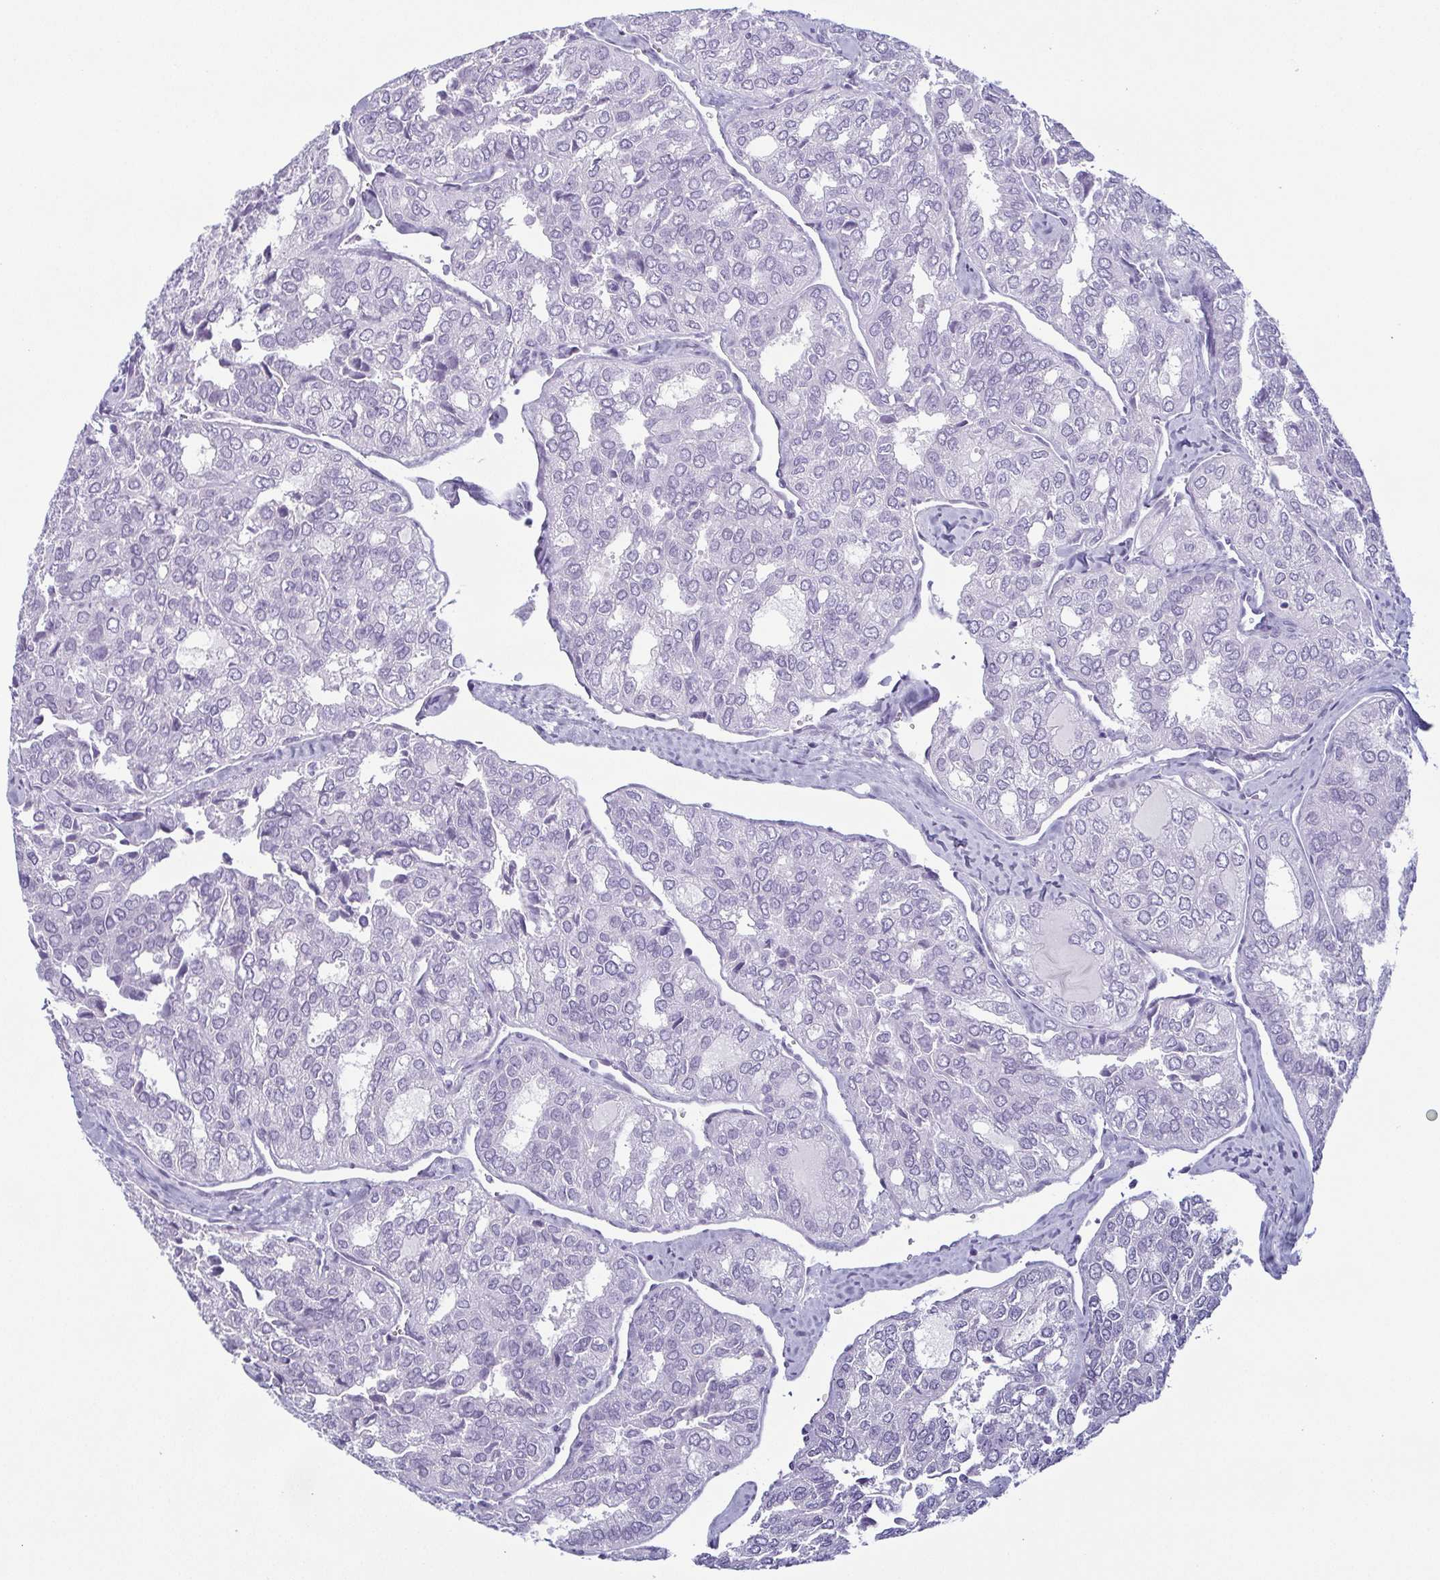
{"staining": {"intensity": "negative", "quantity": "none", "location": "none"}, "tissue": "thyroid cancer", "cell_type": "Tumor cells", "image_type": "cancer", "snomed": [{"axis": "morphology", "description": "Follicular adenoma carcinoma, NOS"}, {"axis": "topography", "description": "Thyroid gland"}], "caption": "IHC micrograph of human thyroid cancer (follicular adenoma carcinoma) stained for a protein (brown), which reveals no staining in tumor cells.", "gene": "KRT78", "patient": {"sex": "male", "age": 75}}